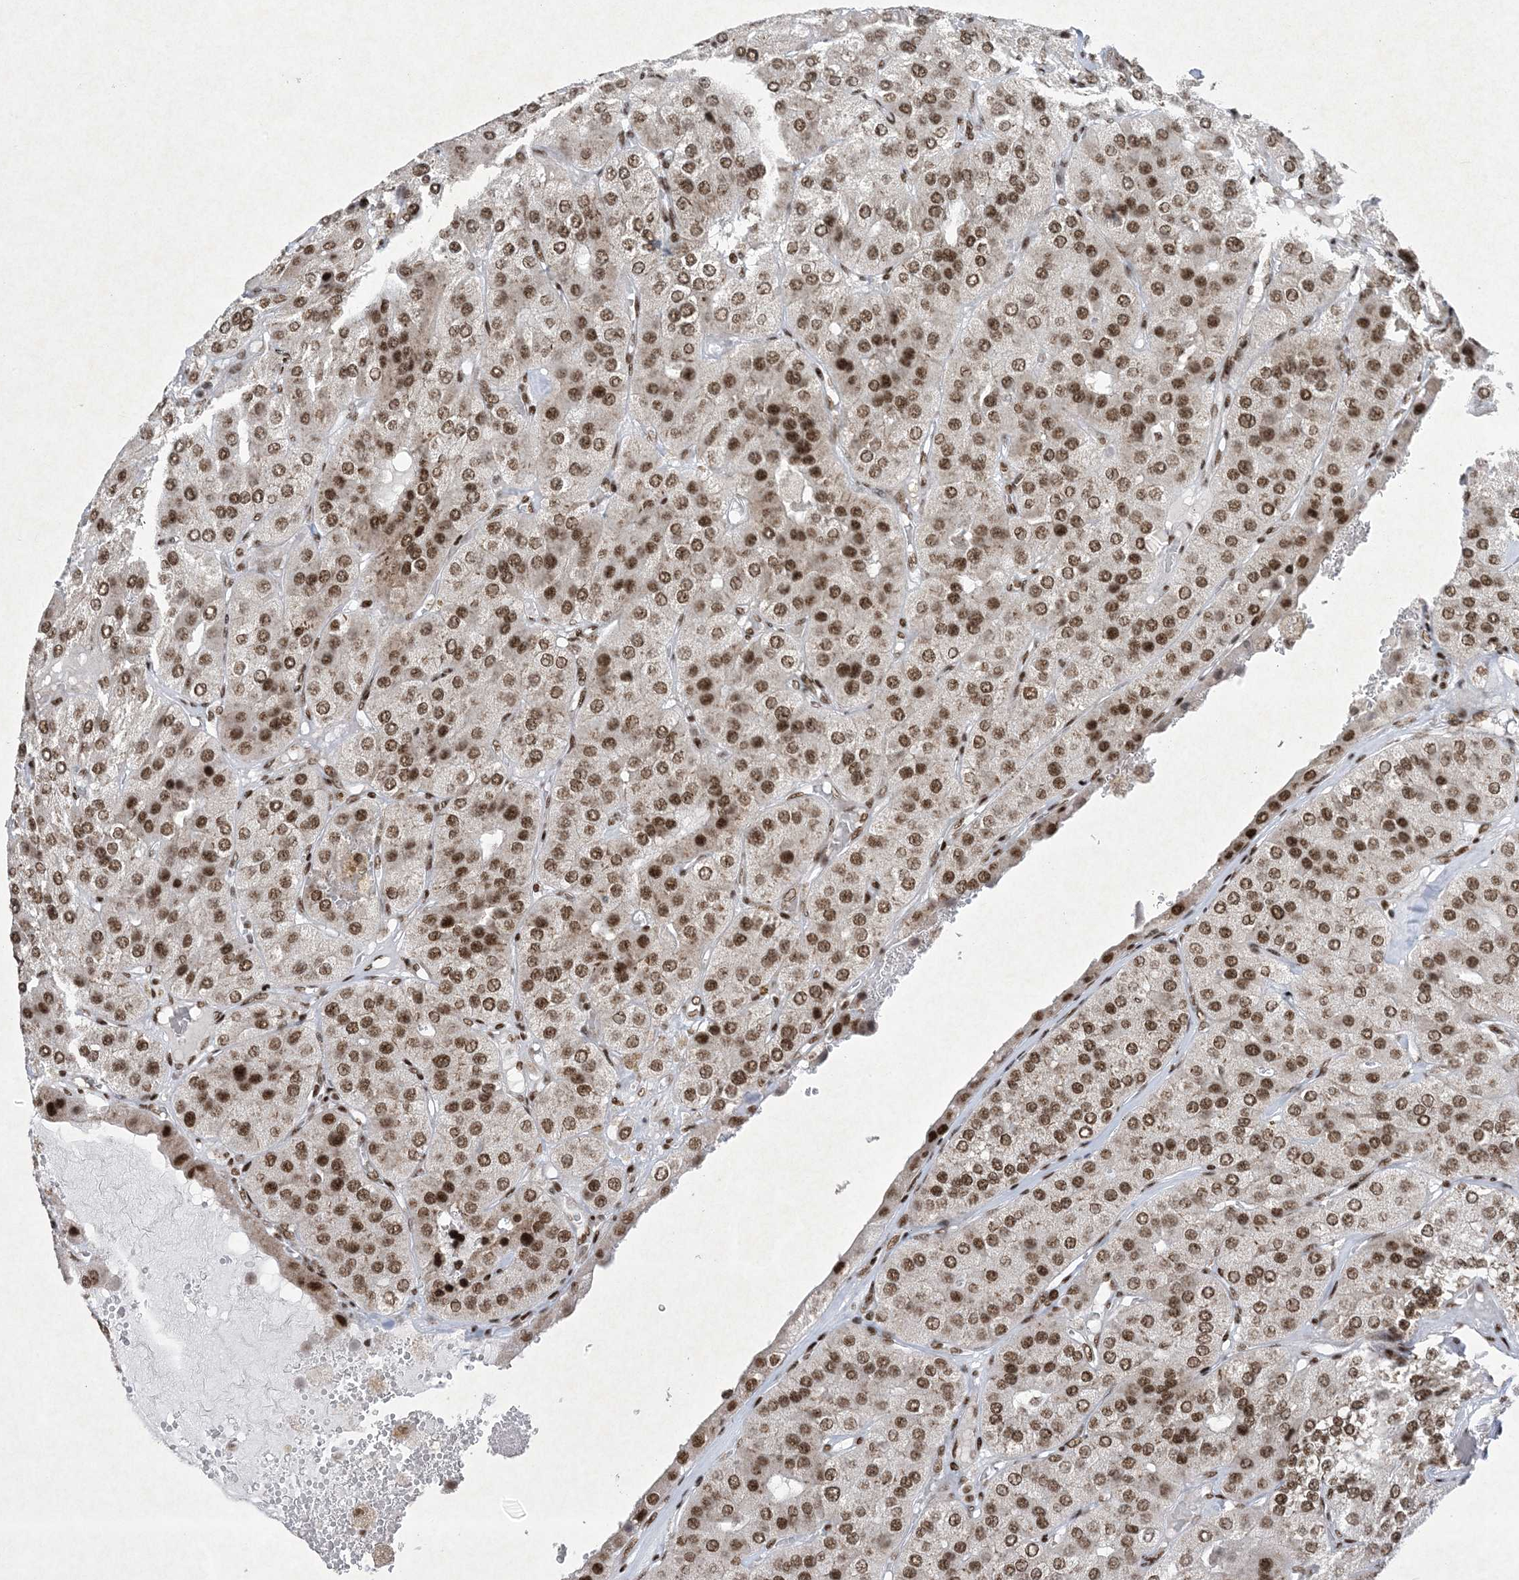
{"staining": {"intensity": "moderate", "quantity": ">75%", "location": "nuclear"}, "tissue": "parathyroid gland", "cell_type": "Glandular cells", "image_type": "normal", "snomed": [{"axis": "morphology", "description": "Normal tissue, NOS"}, {"axis": "morphology", "description": "Adenoma, NOS"}, {"axis": "topography", "description": "Parathyroid gland"}], "caption": "Protein staining of normal parathyroid gland exhibits moderate nuclear expression in about >75% of glandular cells. (DAB IHC, brown staining for protein, blue staining for nuclei).", "gene": "PKNOX2", "patient": {"sex": "female", "age": 86}}